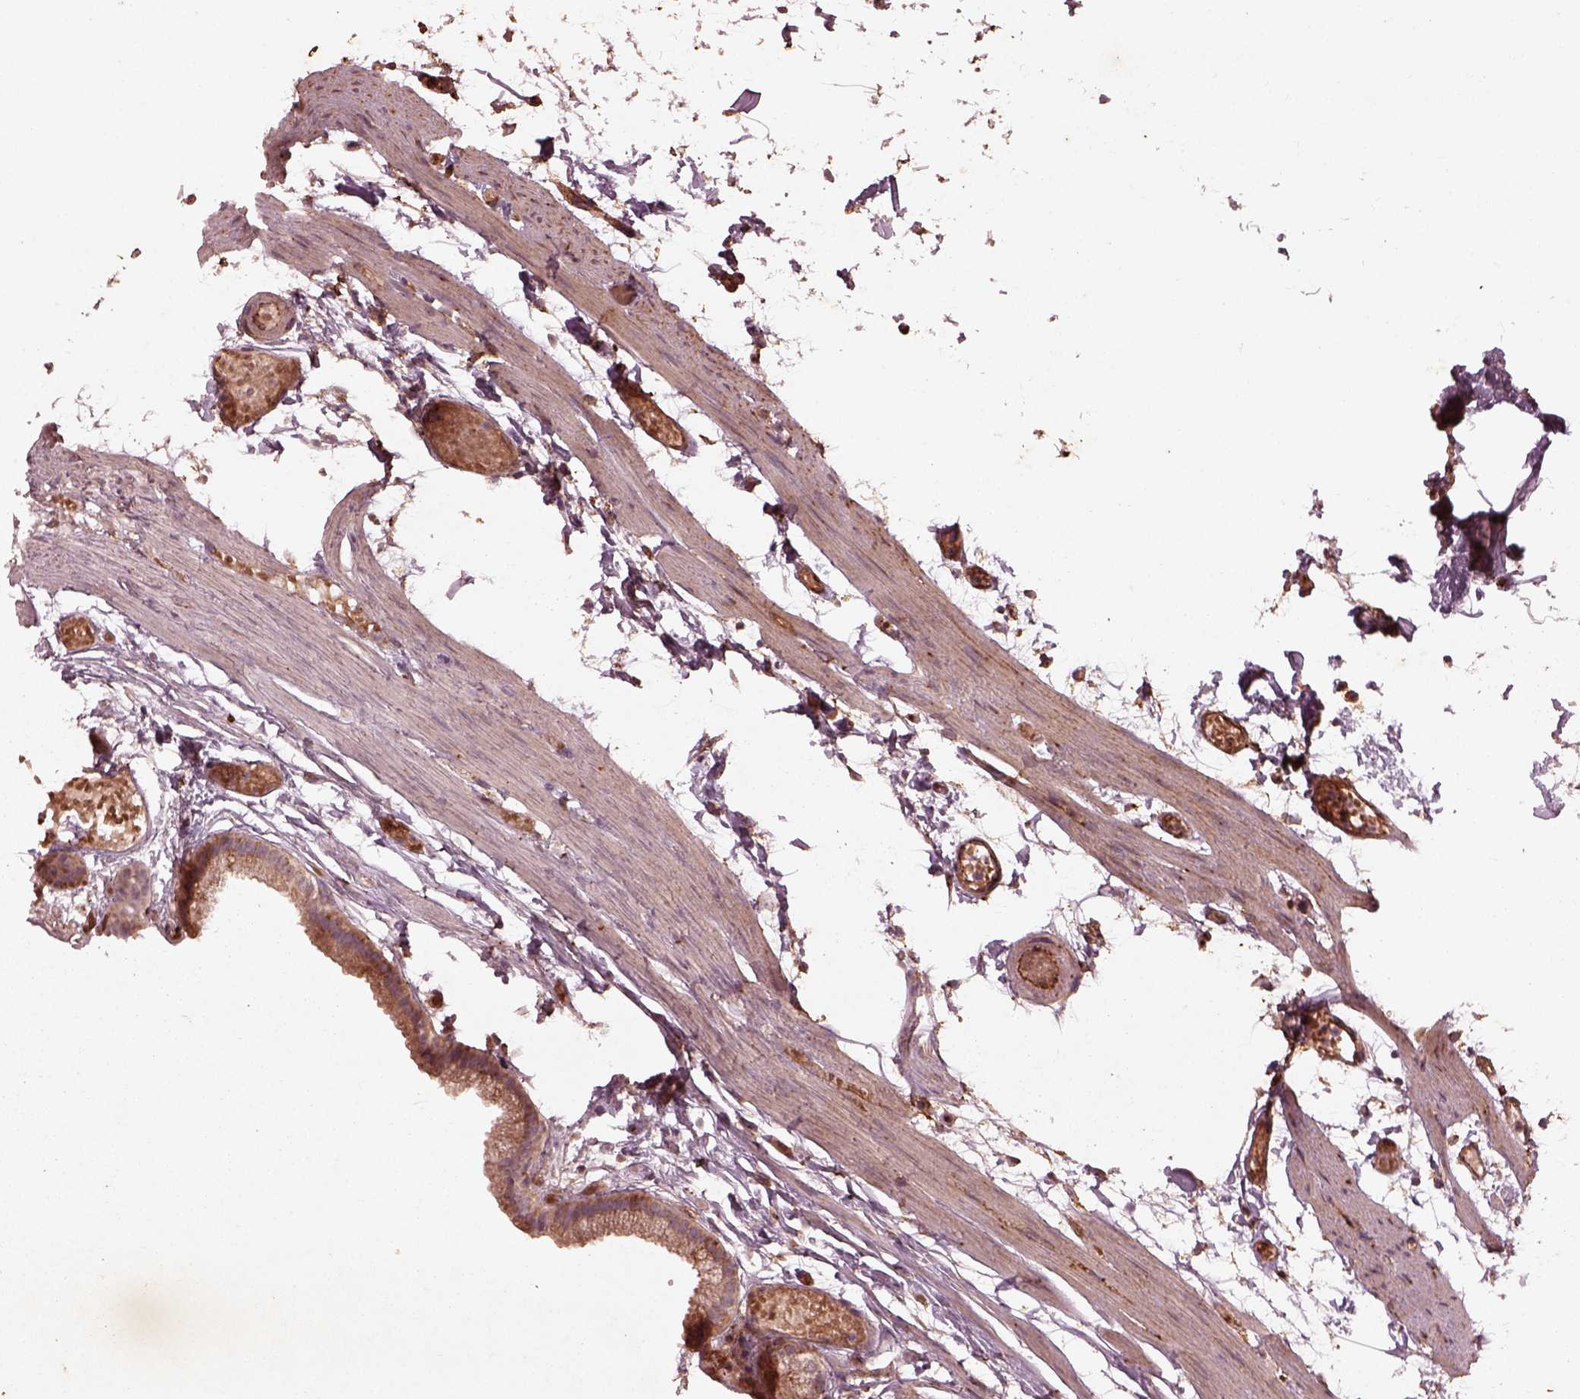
{"staining": {"intensity": "strong", "quantity": ">75%", "location": "cytoplasmic/membranous"}, "tissue": "gallbladder", "cell_type": "Glandular cells", "image_type": "normal", "snomed": [{"axis": "morphology", "description": "Normal tissue, NOS"}, {"axis": "topography", "description": "Gallbladder"}], "caption": "Normal gallbladder was stained to show a protein in brown. There is high levels of strong cytoplasmic/membranous positivity in approximately >75% of glandular cells.", "gene": "ENSG00000285130", "patient": {"sex": "female", "age": 45}}